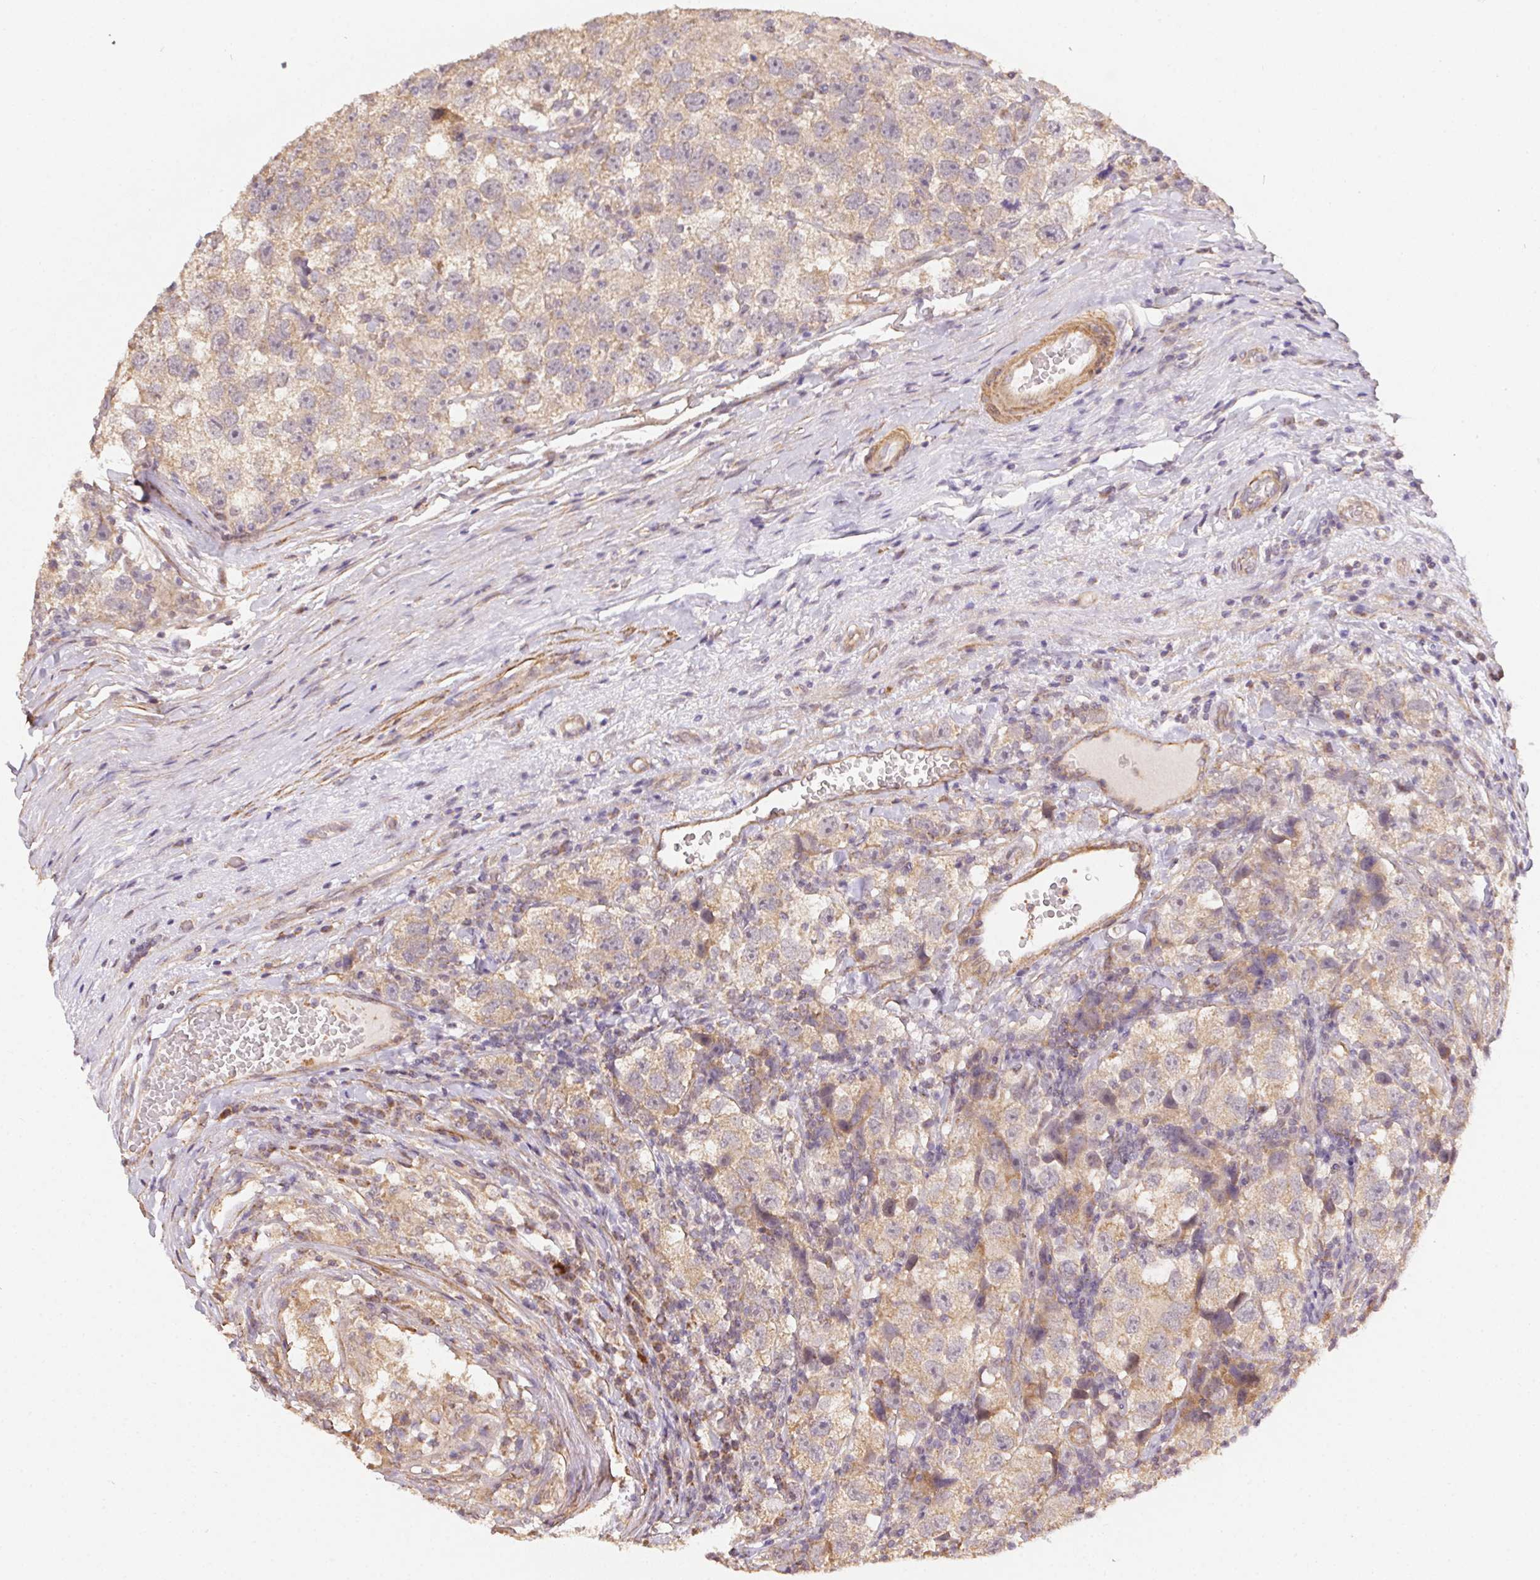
{"staining": {"intensity": "weak", "quantity": "25%-75%", "location": "cytoplasmic/membranous"}, "tissue": "testis cancer", "cell_type": "Tumor cells", "image_type": "cancer", "snomed": [{"axis": "morphology", "description": "Seminoma, NOS"}, {"axis": "topography", "description": "Testis"}], "caption": "Weak cytoplasmic/membranous protein positivity is identified in approximately 25%-75% of tumor cells in testis cancer. (Brightfield microscopy of DAB IHC at high magnification).", "gene": "REV3L", "patient": {"sex": "male", "age": 26}}